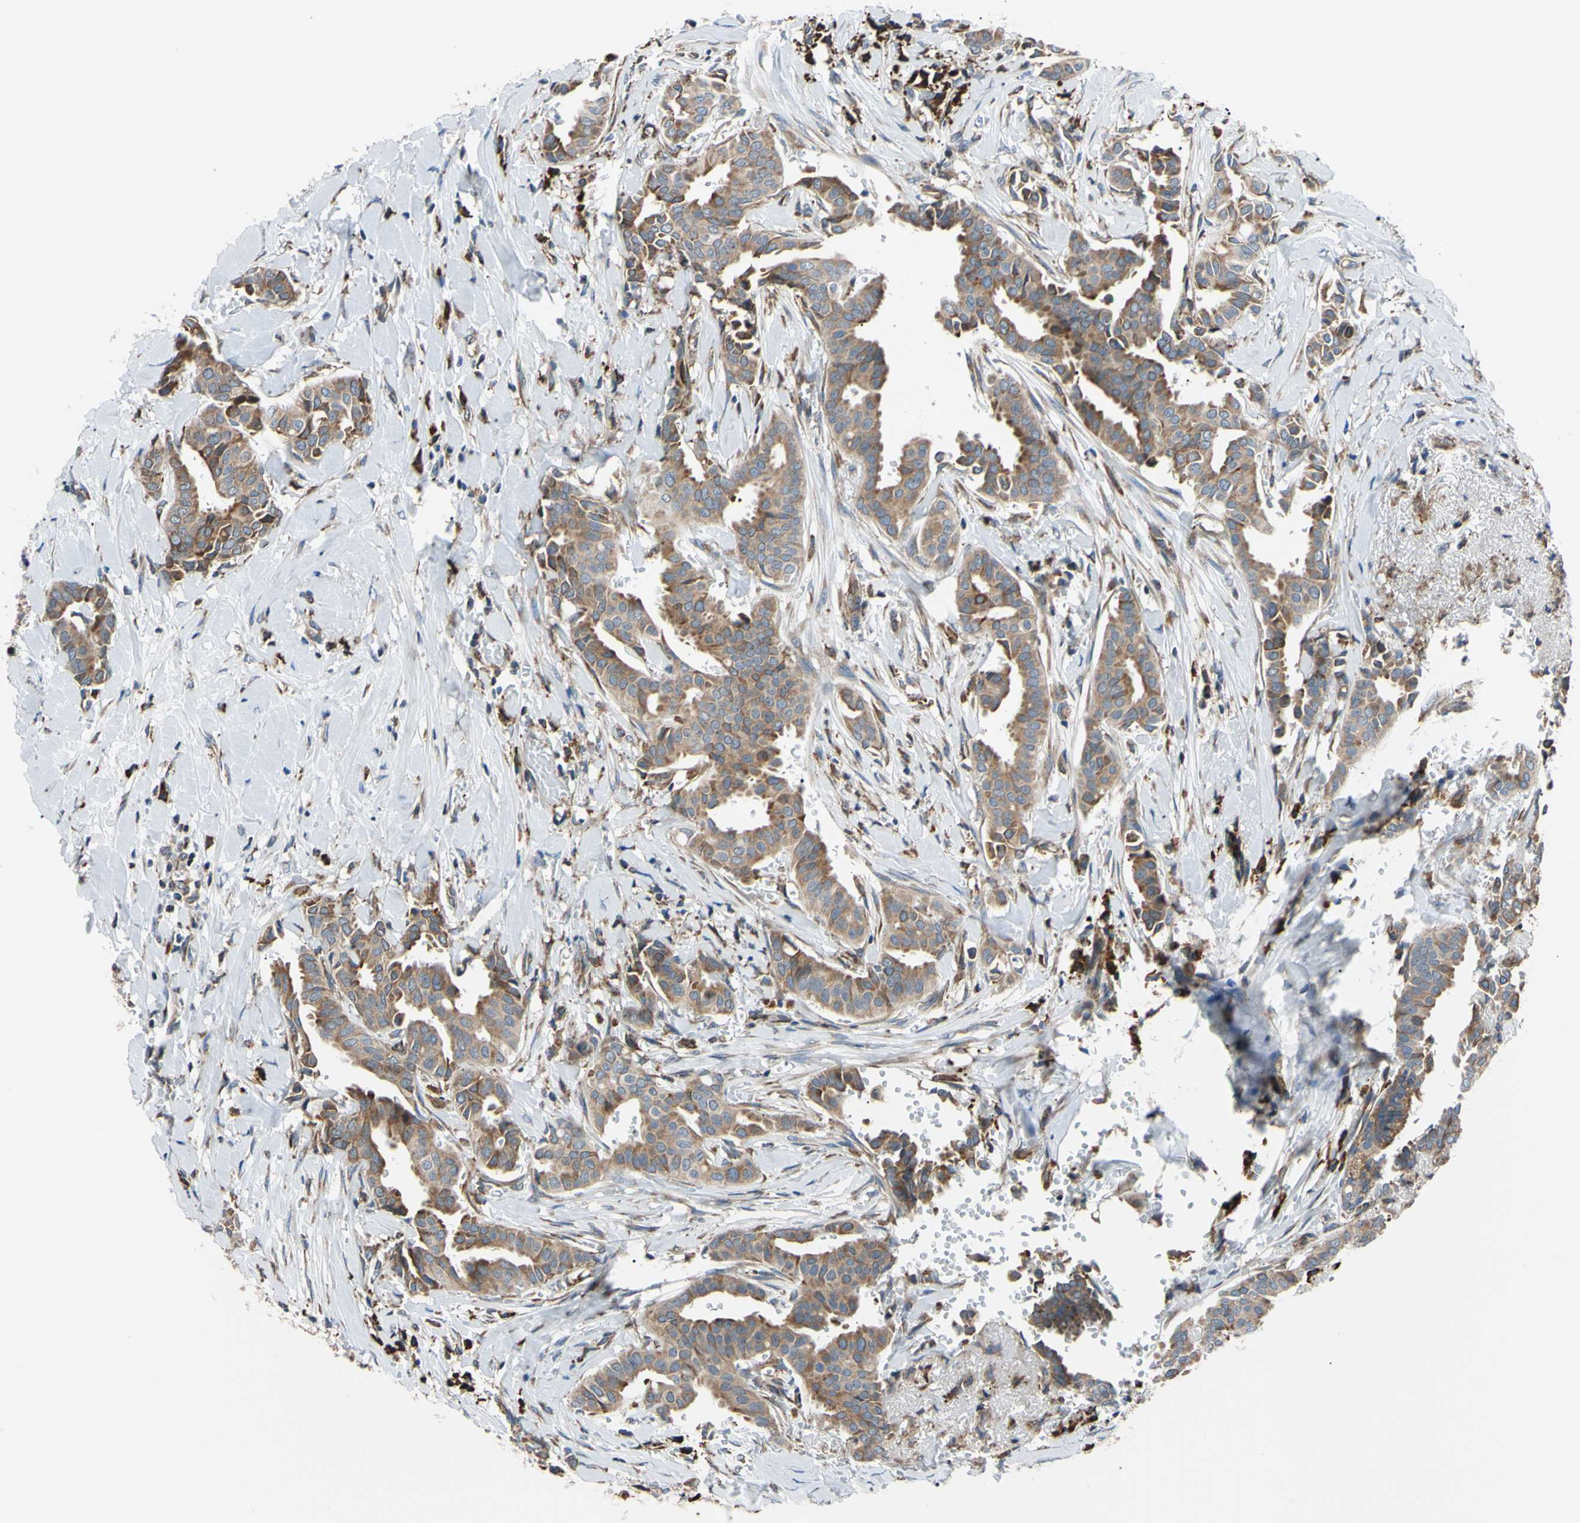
{"staining": {"intensity": "moderate", "quantity": ">75%", "location": "cytoplasmic/membranous"}, "tissue": "head and neck cancer", "cell_type": "Tumor cells", "image_type": "cancer", "snomed": [{"axis": "morphology", "description": "Adenocarcinoma, NOS"}, {"axis": "topography", "description": "Salivary gland"}, {"axis": "topography", "description": "Head-Neck"}], "caption": "A brown stain highlights moderate cytoplasmic/membranous expression of a protein in human adenocarcinoma (head and neck) tumor cells.", "gene": "BMF", "patient": {"sex": "female", "age": 59}}